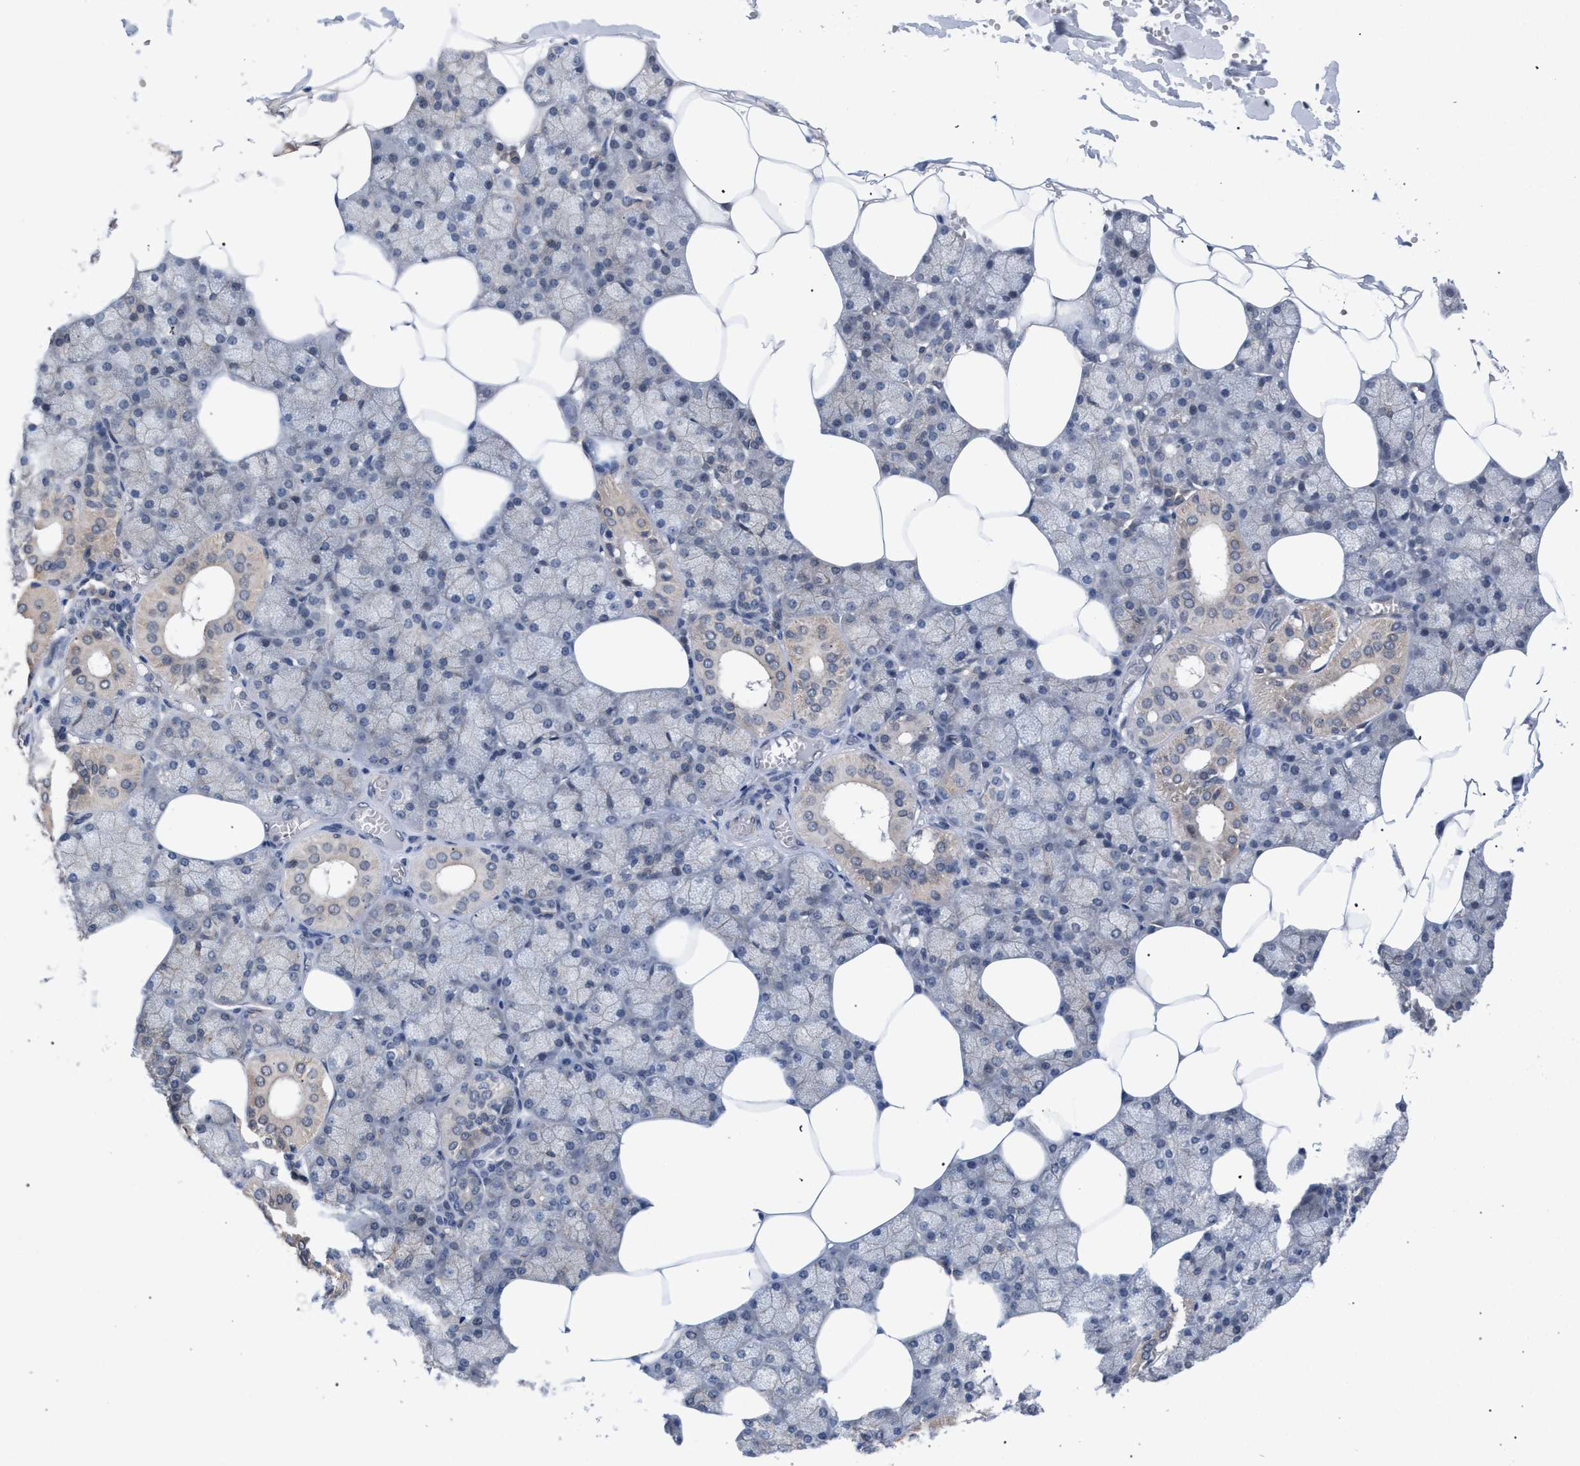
{"staining": {"intensity": "moderate", "quantity": "25%-75%", "location": "cytoplasmic/membranous"}, "tissue": "salivary gland", "cell_type": "Glandular cells", "image_type": "normal", "snomed": [{"axis": "morphology", "description": "Normal tissue, NOS"}, {"axis": "topography", "description": "Salivary gland"}], "caption": "Immunohistochemistry histopathology image of unremarkable human salivary gland stained for a protein (brown), which demonstrates medium levels of moderate cytoplasmic/membranous positivity in about 25%-75% of glandular cells.", "gene": "ARPC5L", "patient": {"sex": "male", "age": 62}}